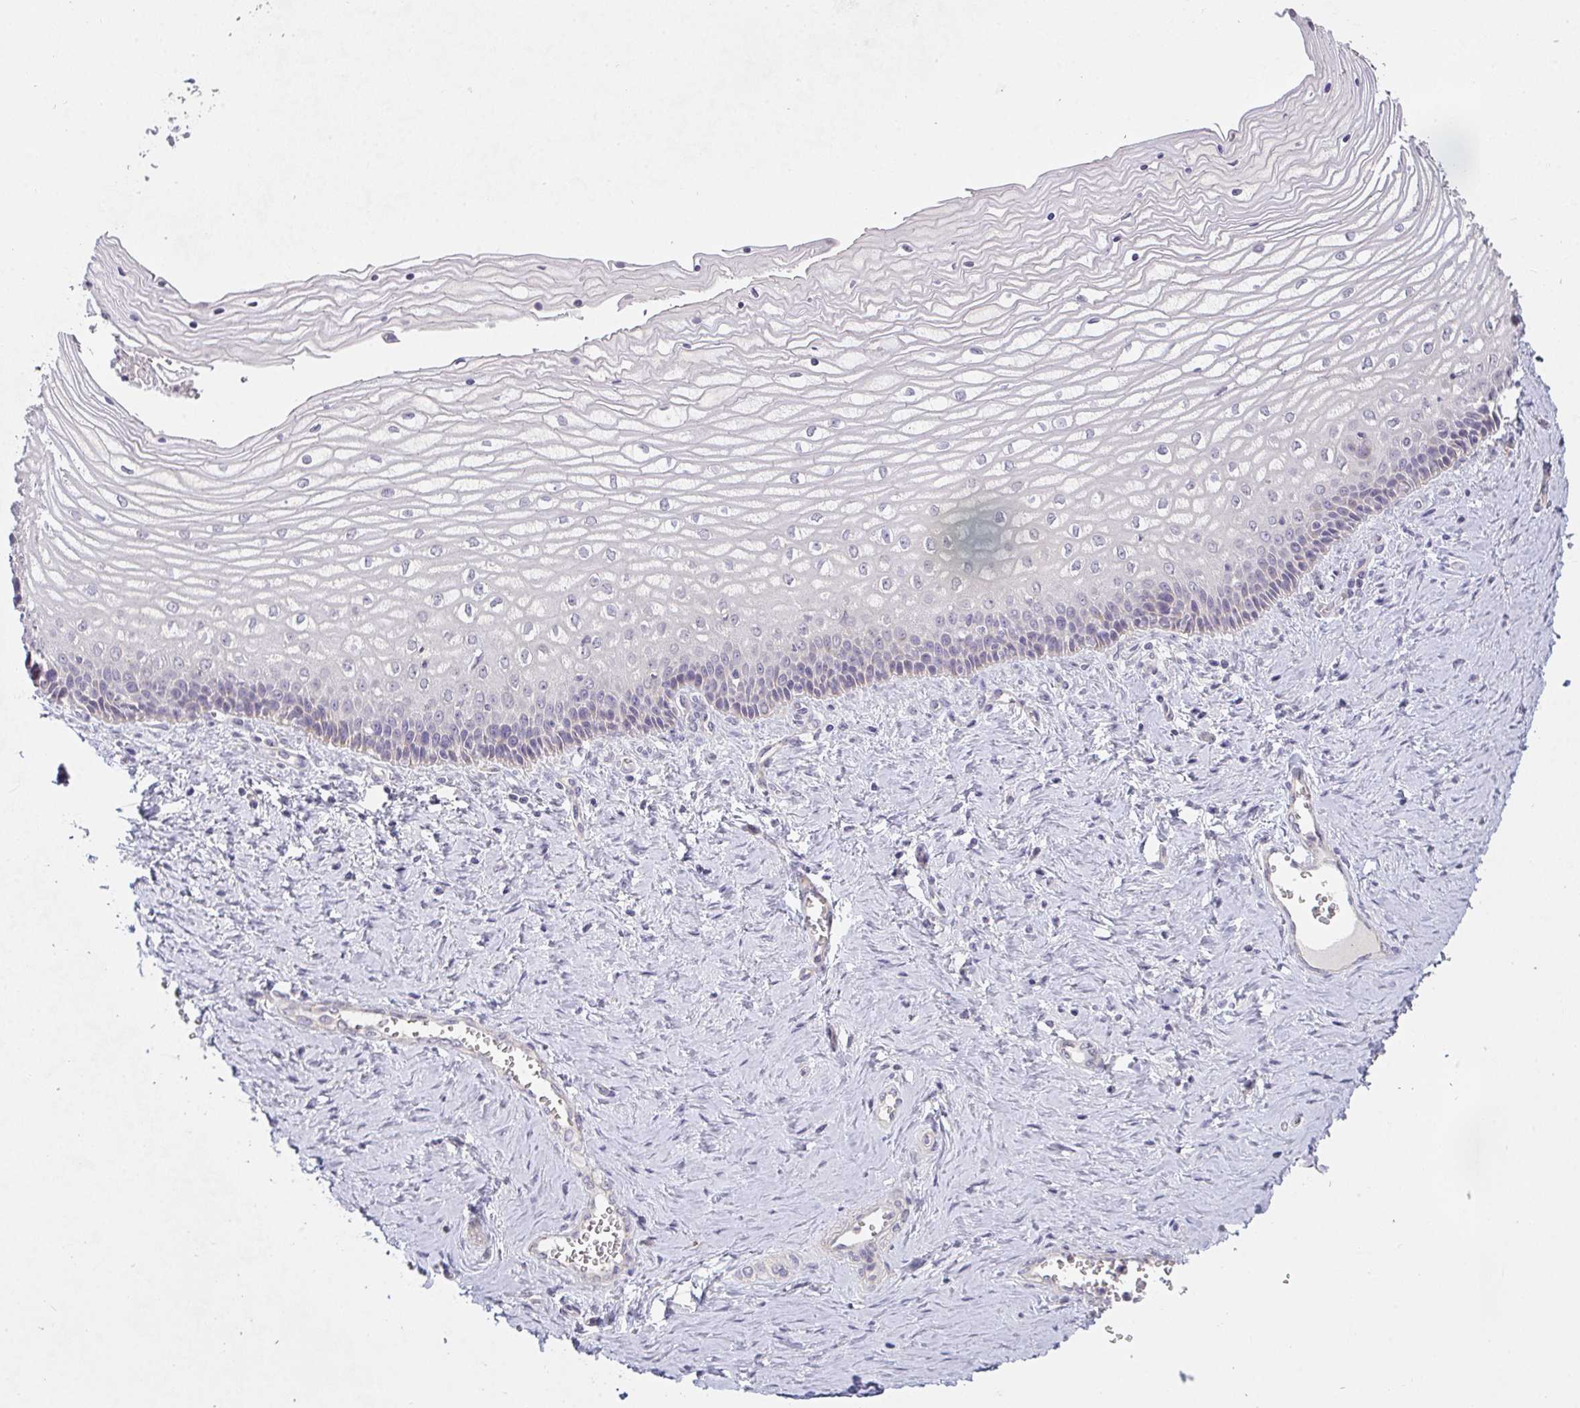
{"staining": {"intensity": "negative", "quantity": "none", "location": "none"}, "tissue": "vagina", "cell_type": "Squamous epithelial cells", "image_type": "normal", "snomed": [{"axis": "morphology", "description": "Normal tissue, NOS"}, {"axis": "topography", "description": "Vagina"}], "caption": "Immunohistochemistry histopathology image of normal vagina: human vagina stained with DAB exhibits no significant protein staining in squamous epithelial cells.", "gene": "TMEM219", "patient": {"sex": "female", "age": 45}}